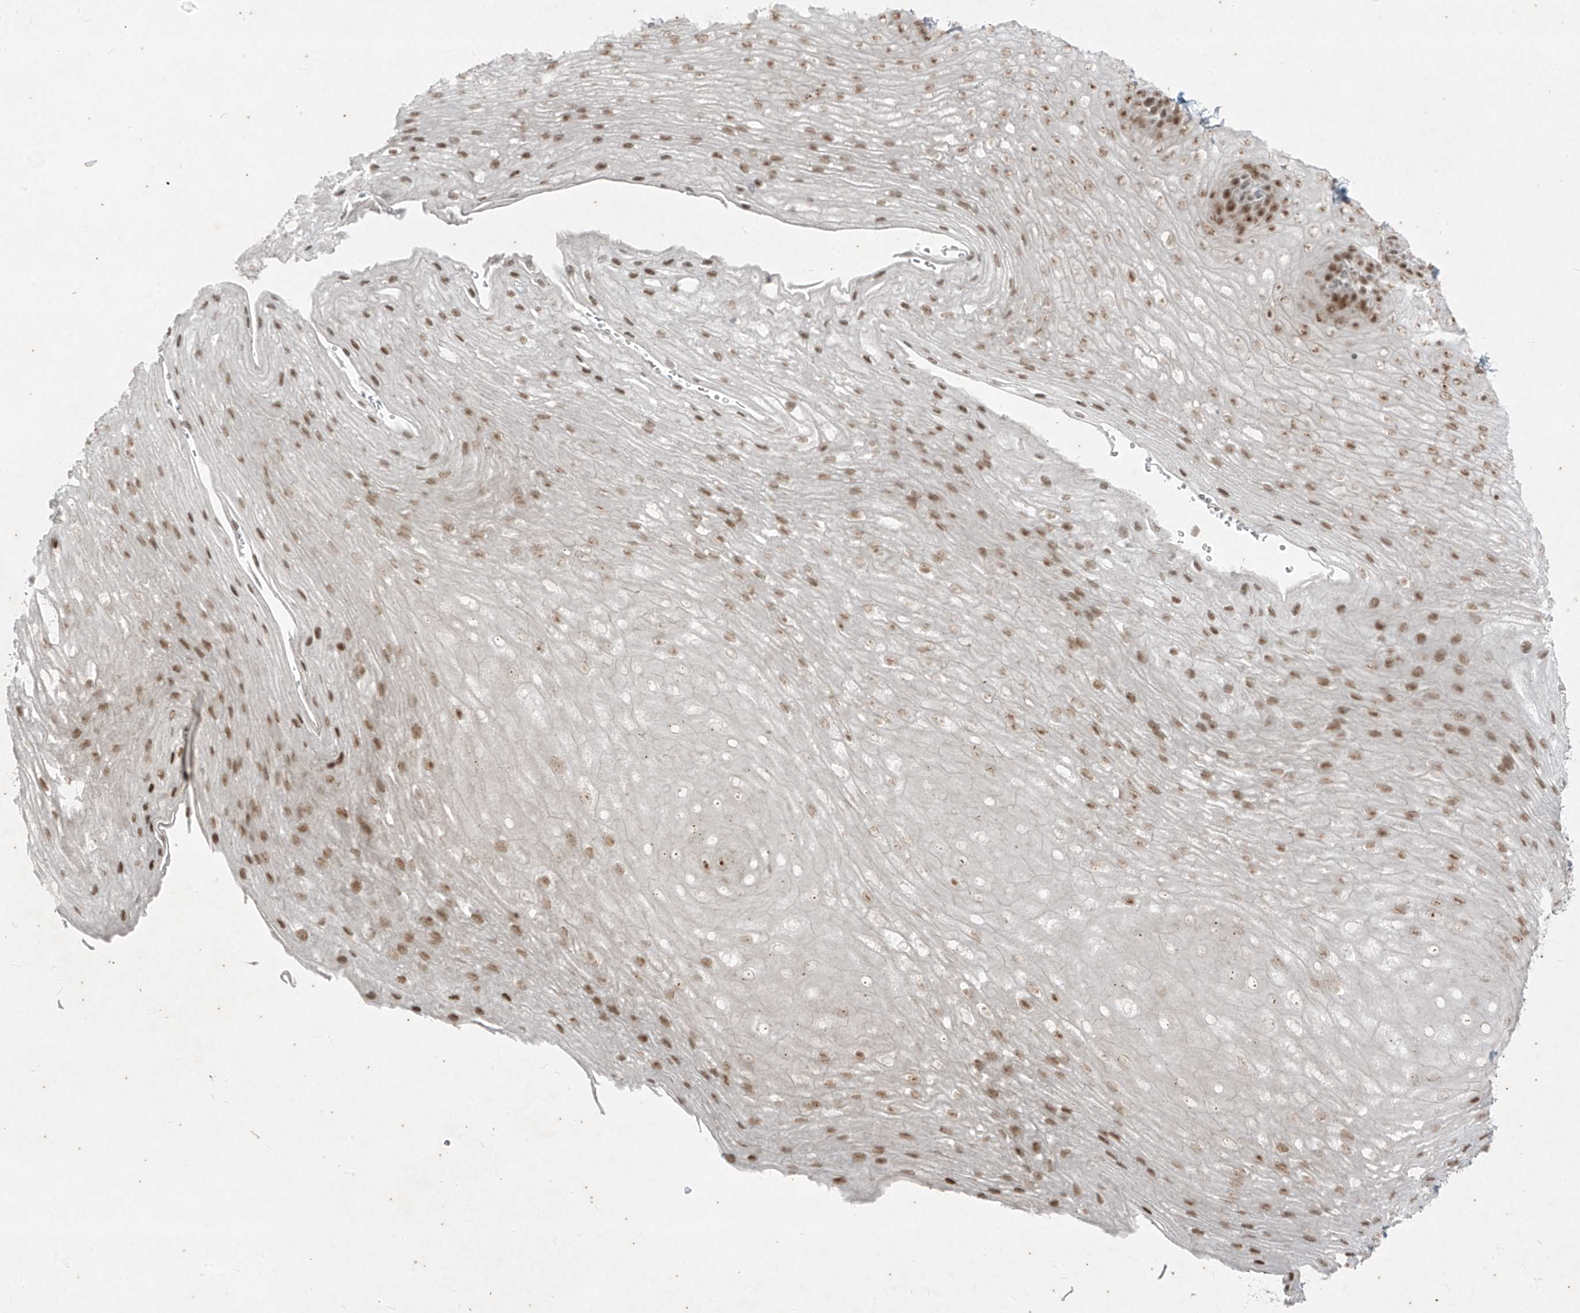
{"staining": {"intensity": "moderate", "quantity": ">75%", "location": "nuclear"}, "tissue": "esophagus", "cell_type": "Squamous epithelial cells", "image_type": "normal", "snomed": [{"axis": "morphology", "description": "Normal tissue, NOS"}, {"axis": "topography", "description": "Esophagus"}], "caption": "Benign esophagus was stained to show a protein in brown. There is medium levels of moderate nuclear expression in about >75% of squamous epithelial cells. (IHC, brightfield microscopy, high magnification).", "gene": "ZNF354B", "patient": {"sex": "female", "age": 66}}